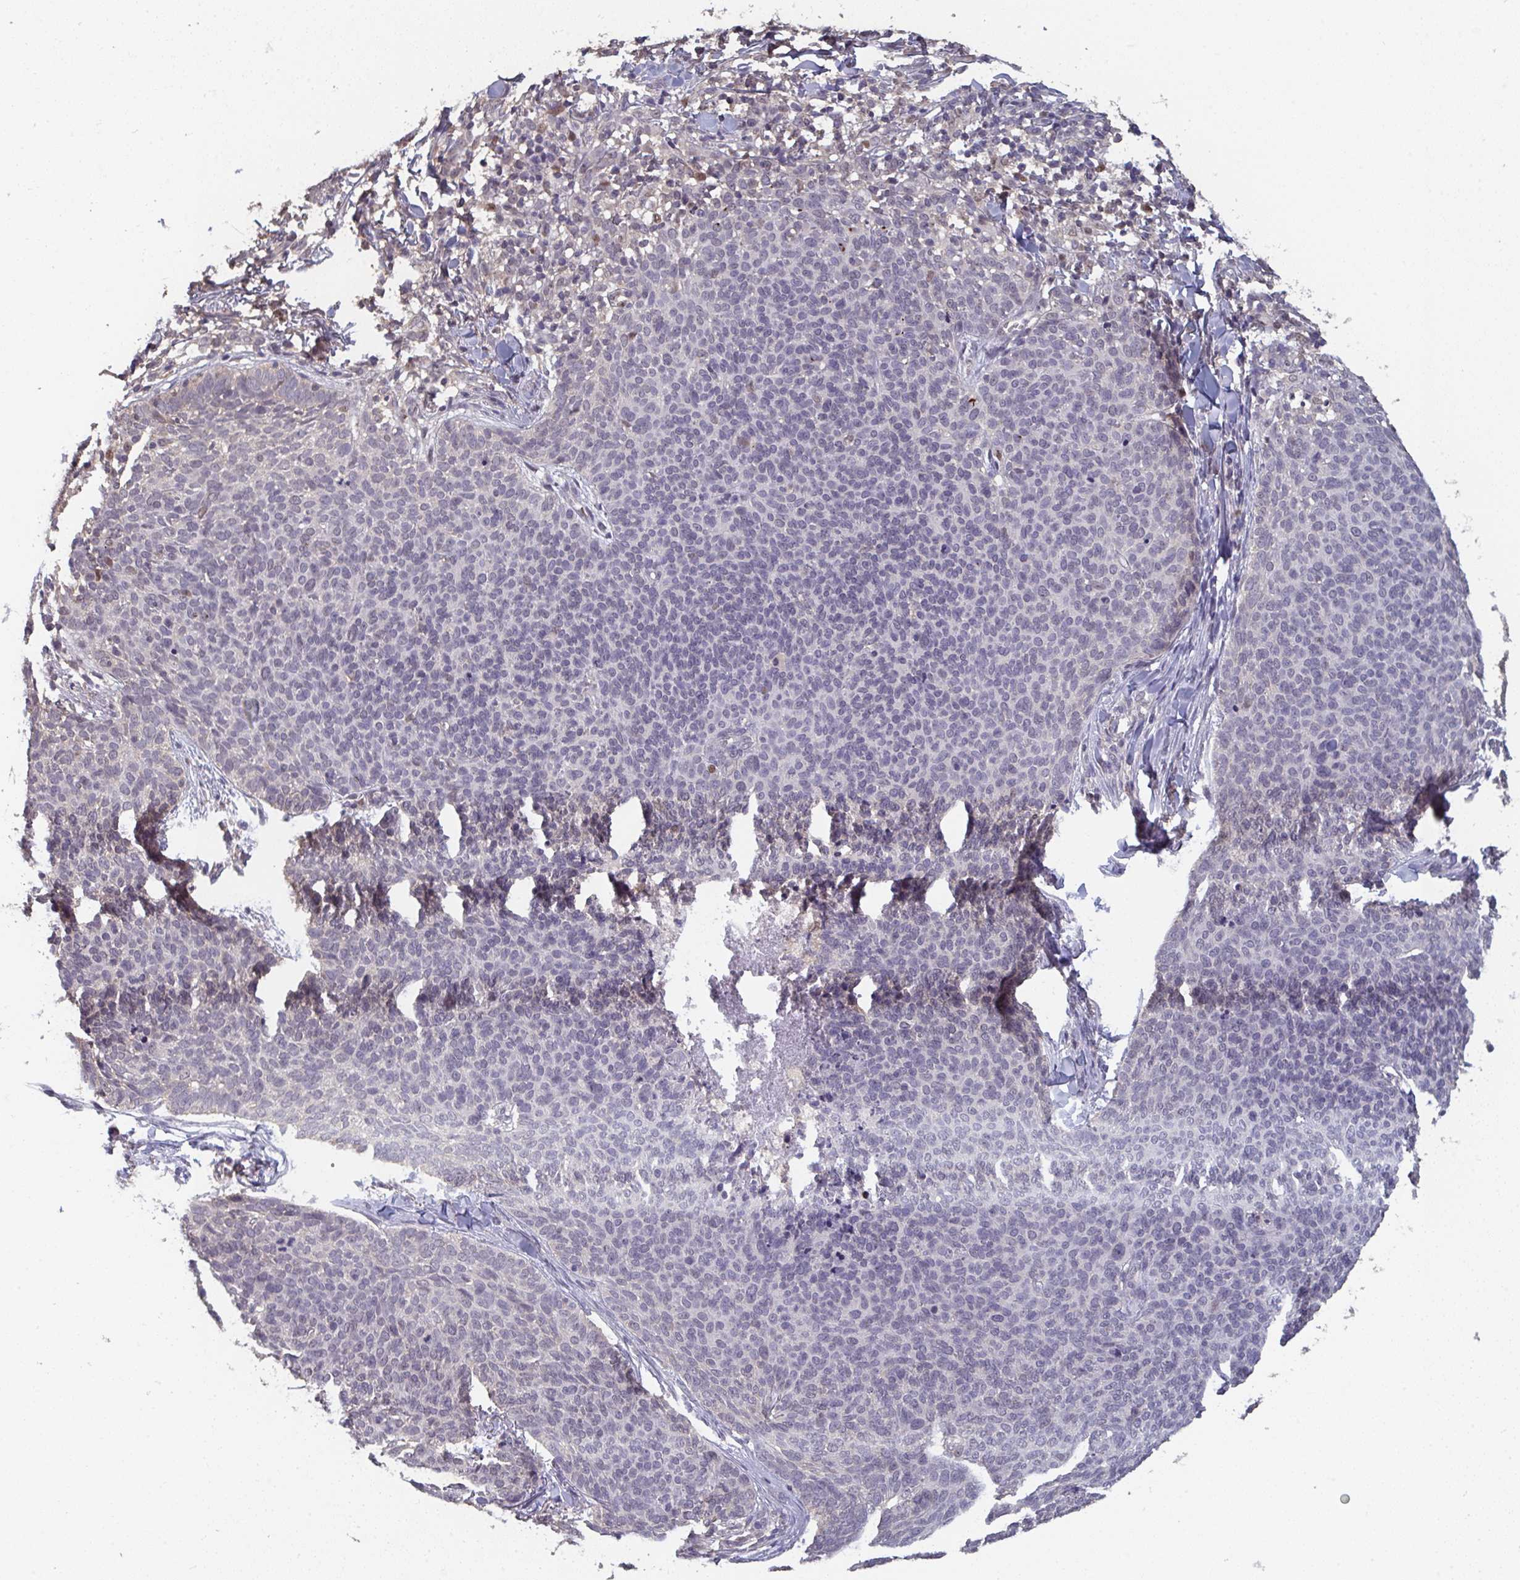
{"staining": {"intensity": "negative", "quantity": "none", "location": "none"}, "tissue": "skin cancer", "cell_type": "Tumor cells", "image_type": "cancer", "snomed": [{"axis": "morphology", "description": "Basal cell carcinoma"}, {"axis": "topography", "description": "Skin"}, {"axis": "topography", "description": "Skin of face"}], "caption": "High power microscopy micrograph of an IHC image of basal cell carcinoma (skin), revealing no significant positivity in tumor cells.", "gene": "LIX1", "patient": {"sex": "male", "age": 56}}